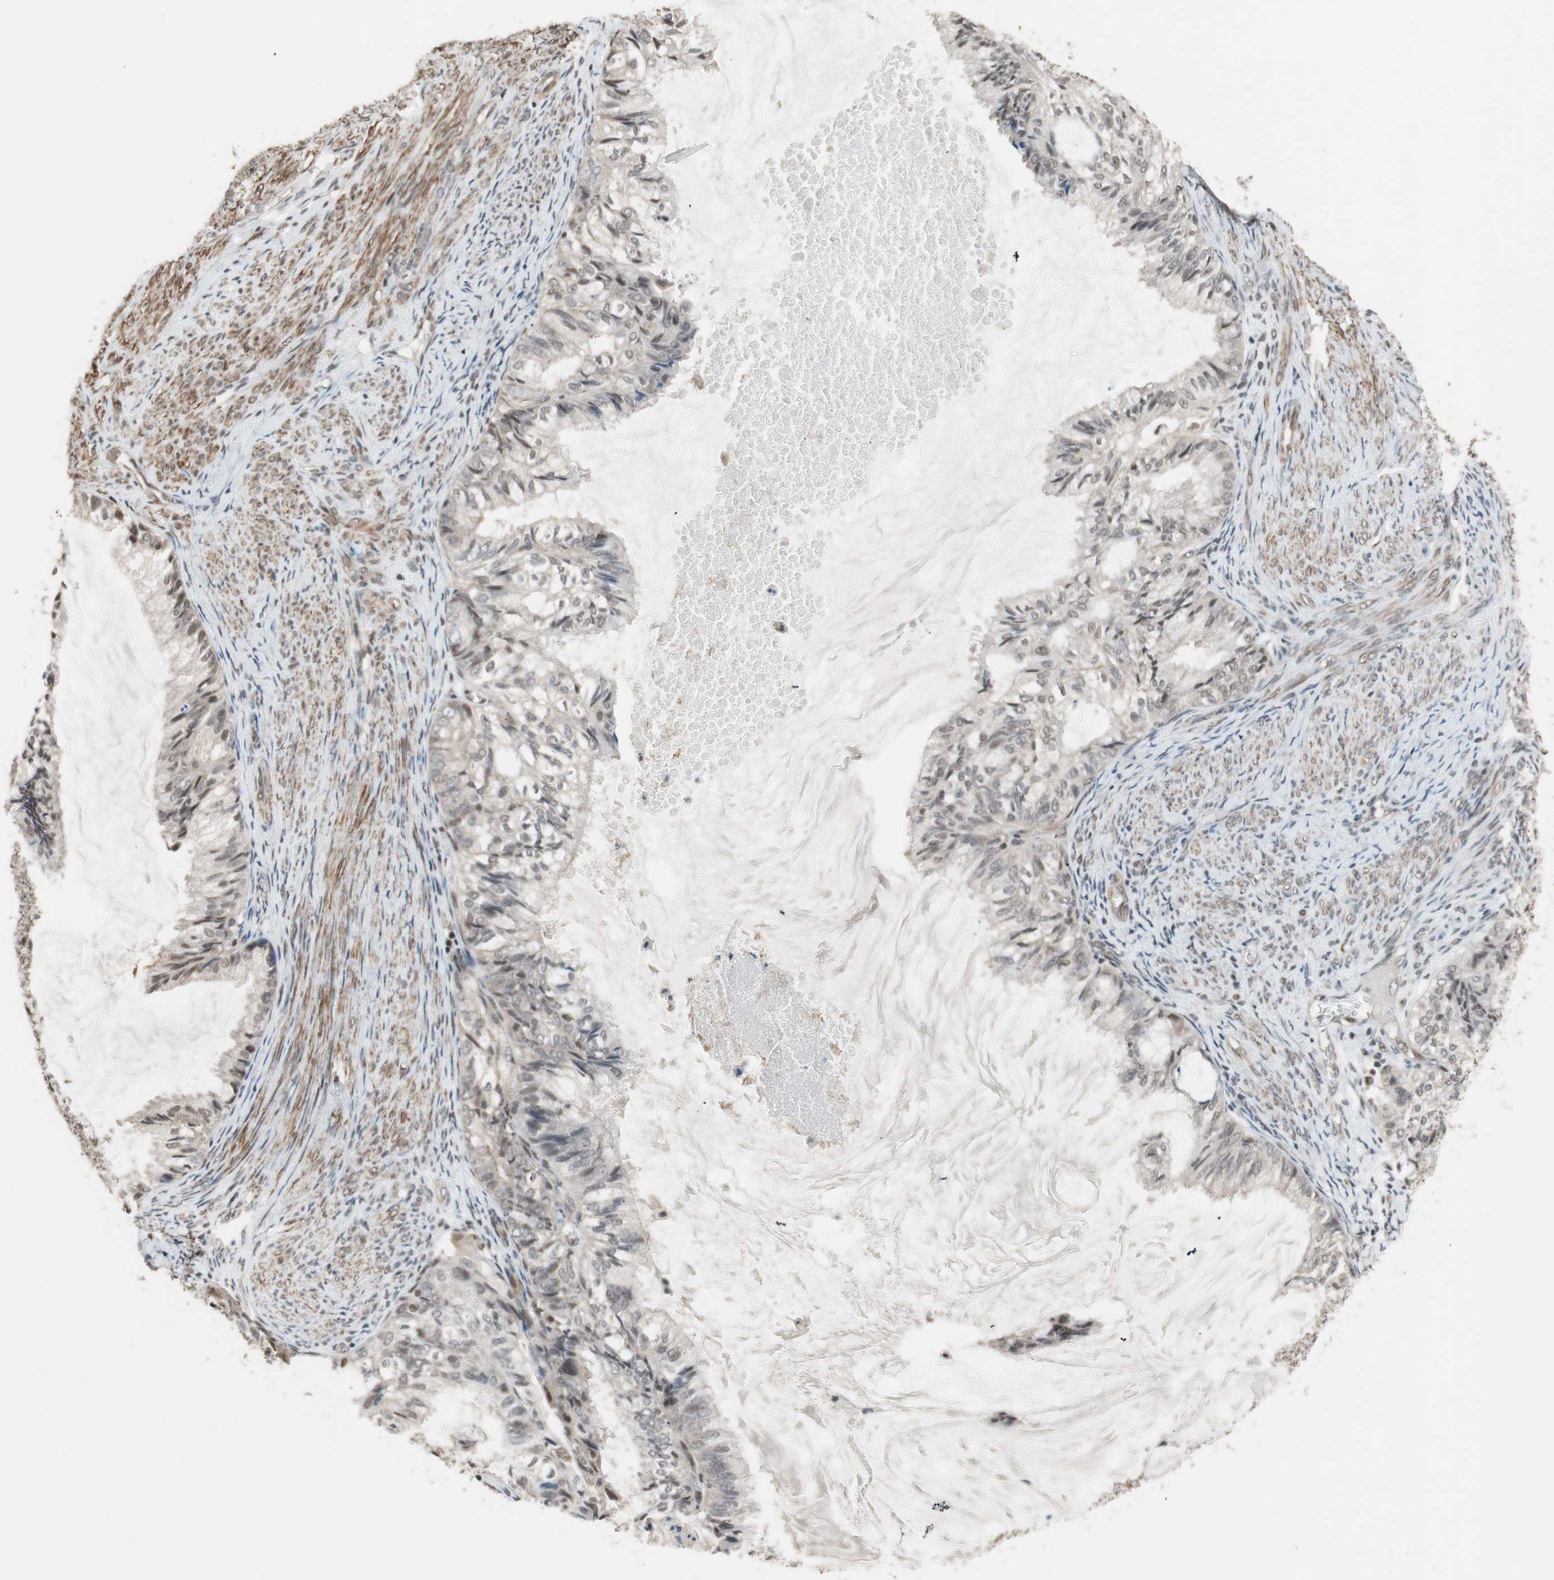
{"staining": {"intensity": "weak", "quantity": "25%-75%", "location": "nuclear"}, "tissue": "cervical cancer", "cell_type": "Tumor cells", "image_type": "cancer", "snomed": [{"axis": "morphology", "description": "Normal tissue, NOS"}, {"axis": "morphology", "description": "Adenocarcinoma, NOS"}, {"axis": "topography", "description": "Cervix"}, {"axis": "topography", "description": "Endometrium"}], "caption": "DAB immunohistochemical staining of human cervical cancer demonstrates weak nuclear protein staining in about 25%-75% of tumor cells.", "gene": "DRAP1", "patient": {"sex": "female", "age": 86}}